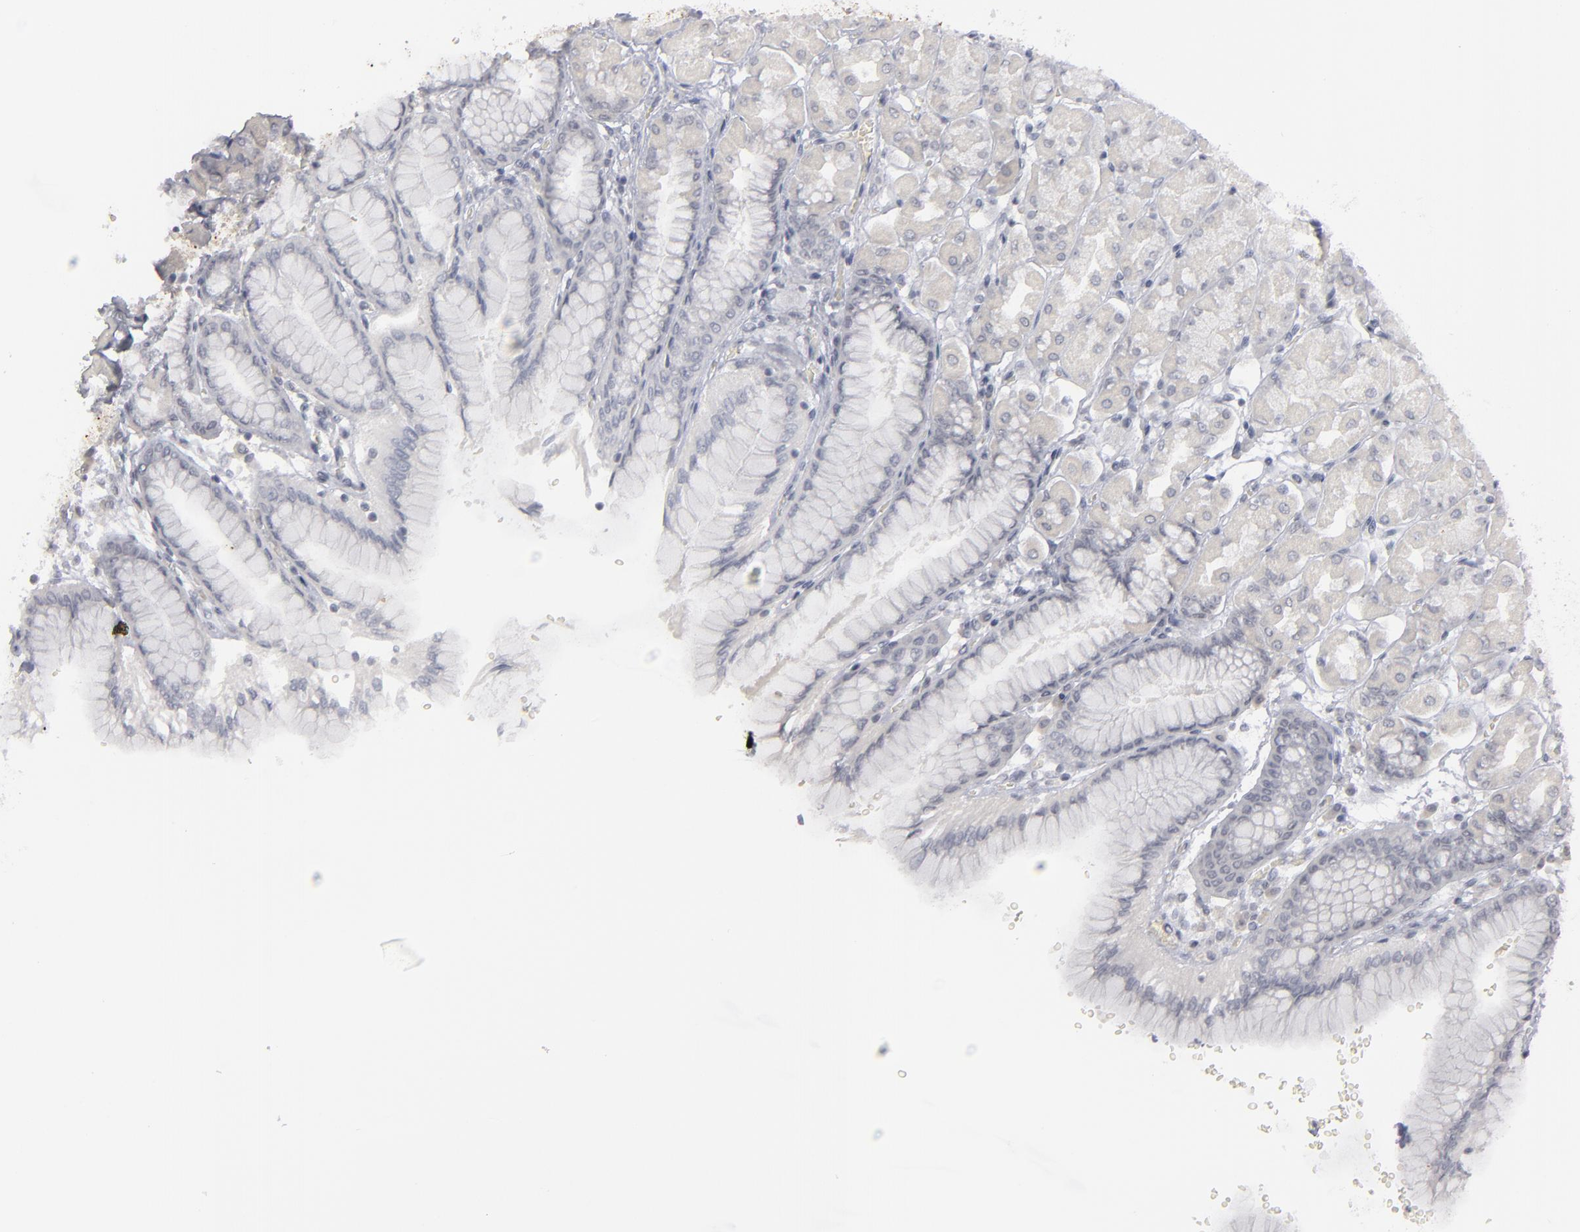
{"staining": {"intensity": "negative", "quantity": "none", "location": "none"}, "tissue": "stomach", "cell_type": "Glandular cells", "image_type": "normal", "snomed": [{"axis": "morphology", "description": "Normal tissue, NOS"}, {"axis": "topography", "description": "Stomach, upper"}], "caption": "The photomicrograph demonstrates no staining of glandular cells in normal stomach. Brightfield microscopy of immunohistochemistry stained with DAB (brown) and hematoxylin (blue), captured at high magnification.", "gene": "KIAA1210", "patient": {"sex": "female", "age": 56}}